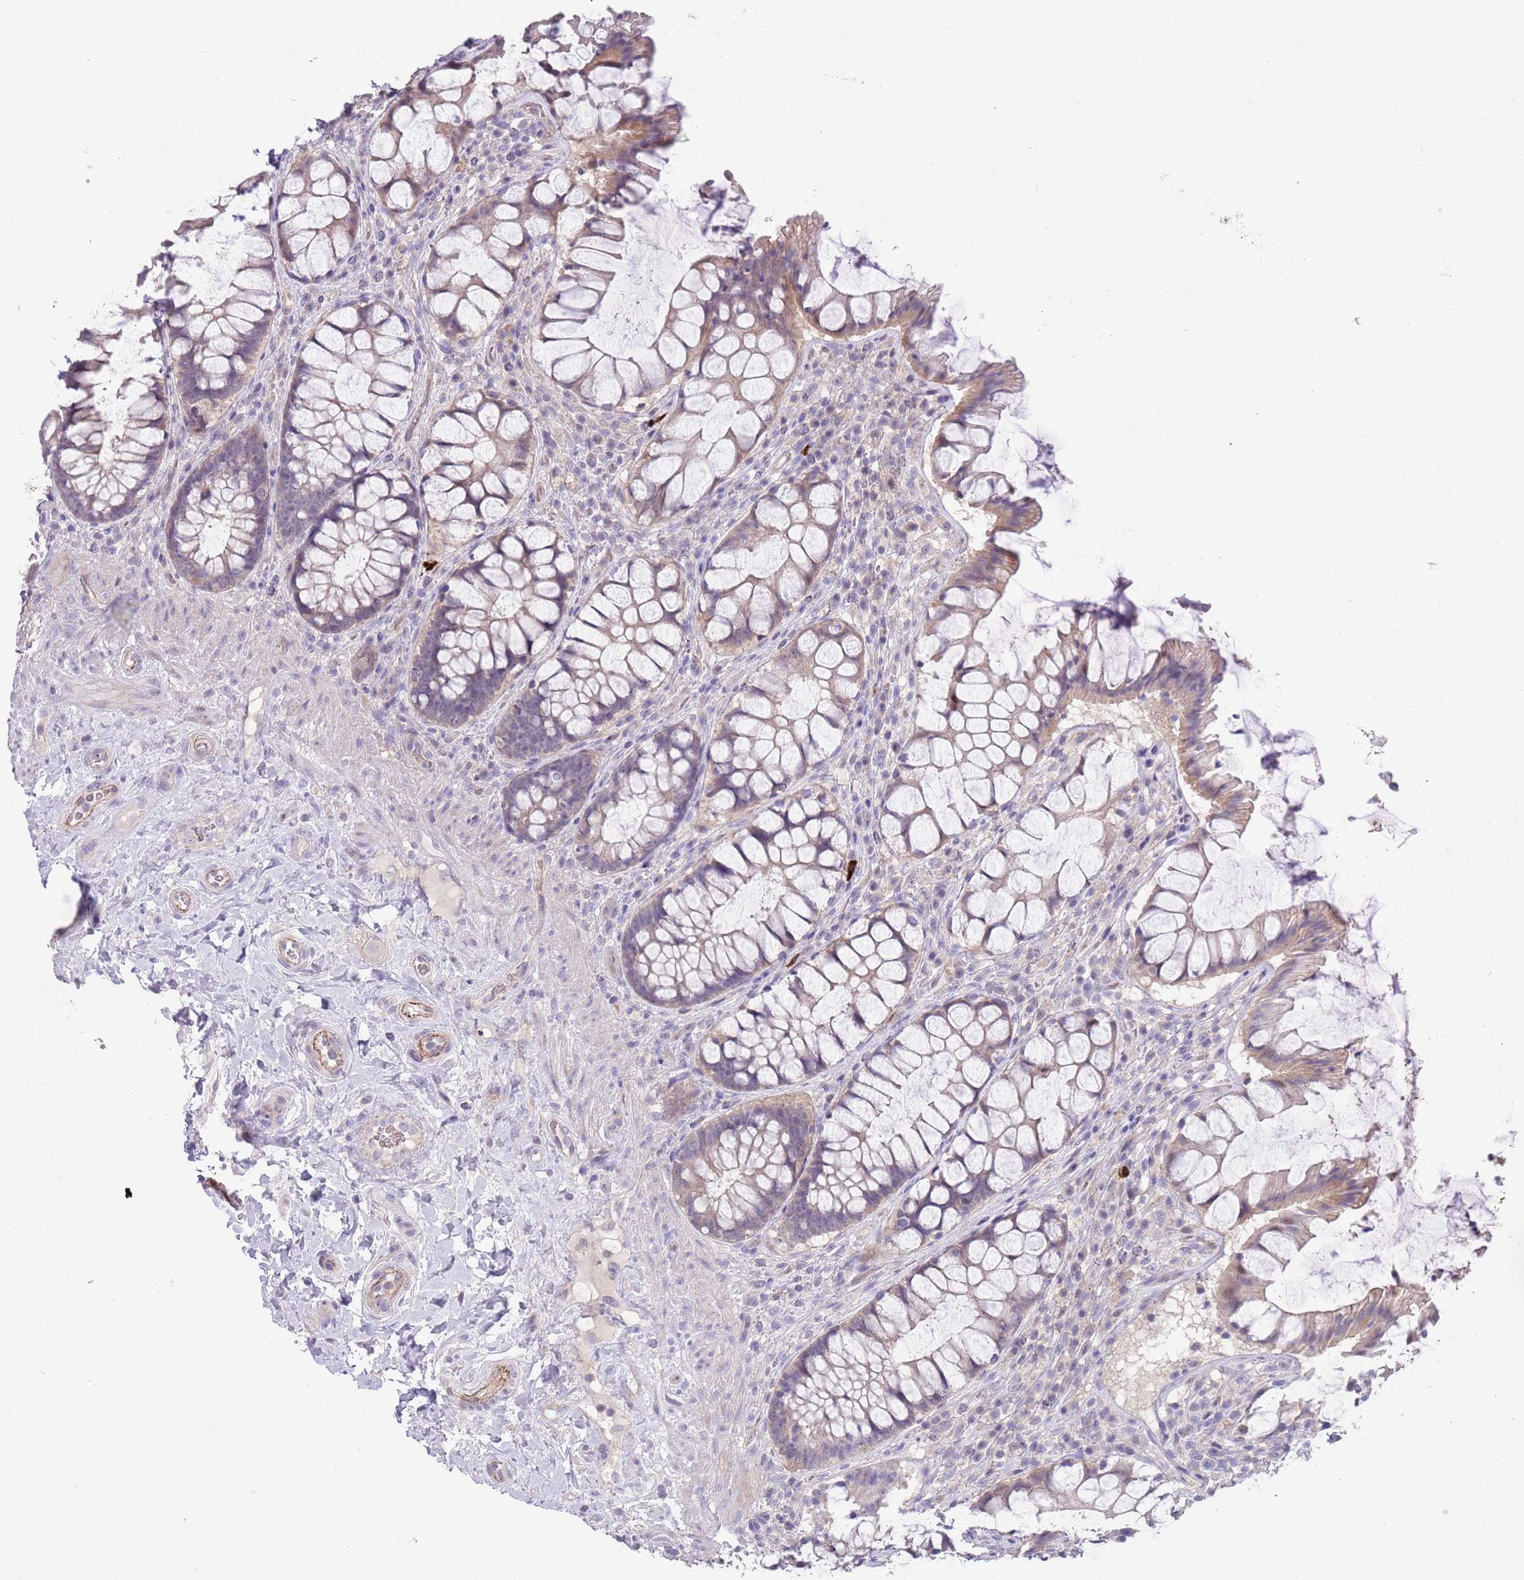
{"staining": {"intensity": "weak", "quantity": "25%-75%", "location": "cytoplasmic/membranous"}, "tissue": "rectum", "cell_type": "Glandular cells", "image_type": "normal", "snomed": [{"axis": "morphology", "description": "Normal tissue, NOS"}, {"axis": "topography", "description": "Rectum"}], "caption": "Immunohistochemical staining of benign human rectum reveals weak cytoplasmic/membranous protein staining in about 25%-75% of glandular cells. Ihc stains the protein of interest in brown and the nuclei are stained blue.", "gene": "ZNF14", "patient": {"sex": "female", "age": 58}}